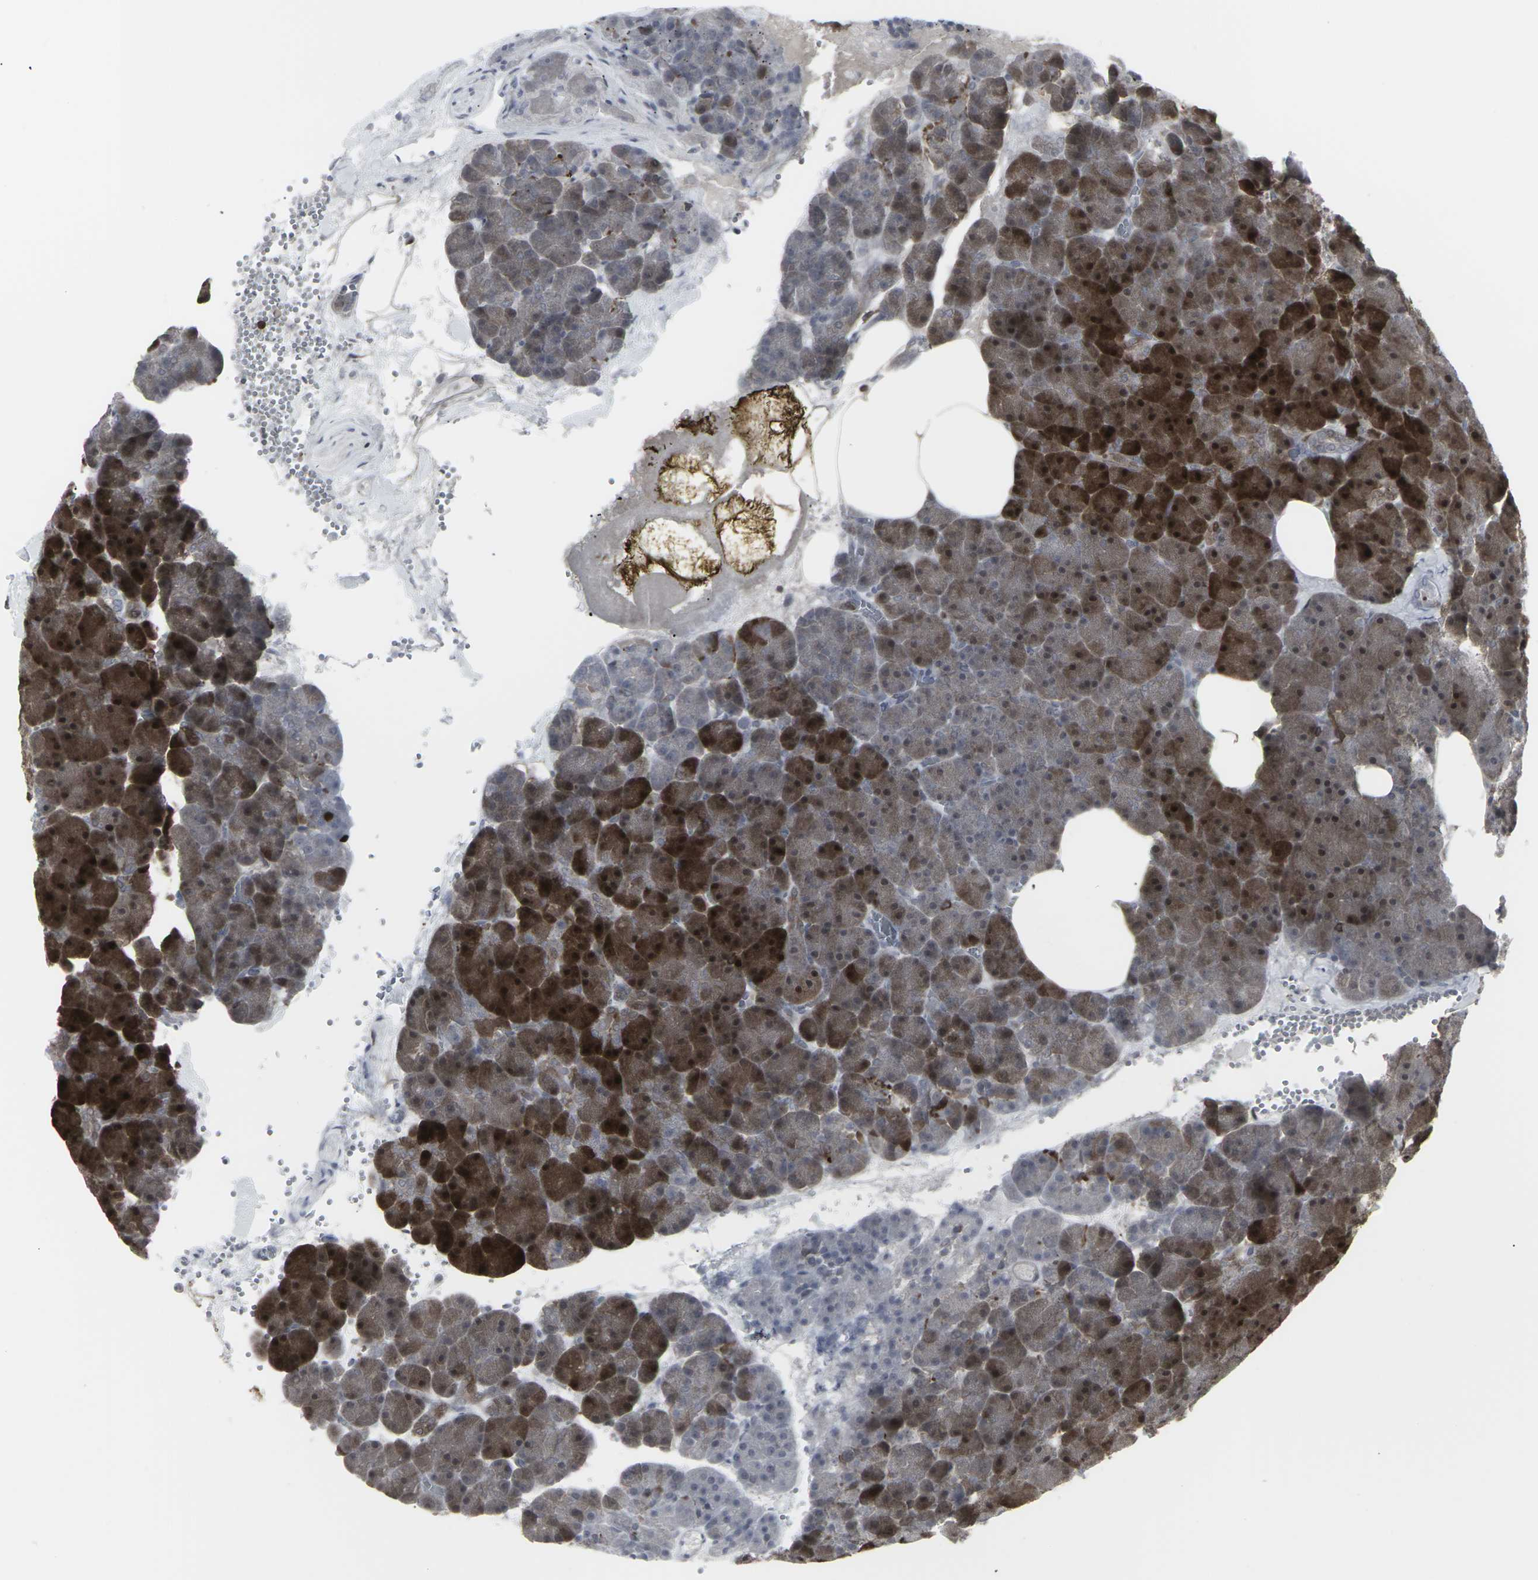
{"staining": {"intensity": "strong", "quantity": "25%-75%", "location": "cytoplasmic/membranous"}, "tissue": "pancreas", "cell_type": "Exocrine glandular cells", "image_type": "normal", "snomed": [{"axis": "morphology", "description": "Normal tissue, NOS"}, {"axis": "topography", "description": "Pancreas"}], "caption": "Pancreas stained with IHC displays strong cytoplasmic/membranous staining in about 25%-75% of exocrine glandular cells. Ihc stains the protein of interest in brown and the nuclei are stained blue.", "gene": "APOBEC2", "patient": {"sex": "female", "age": 35}}